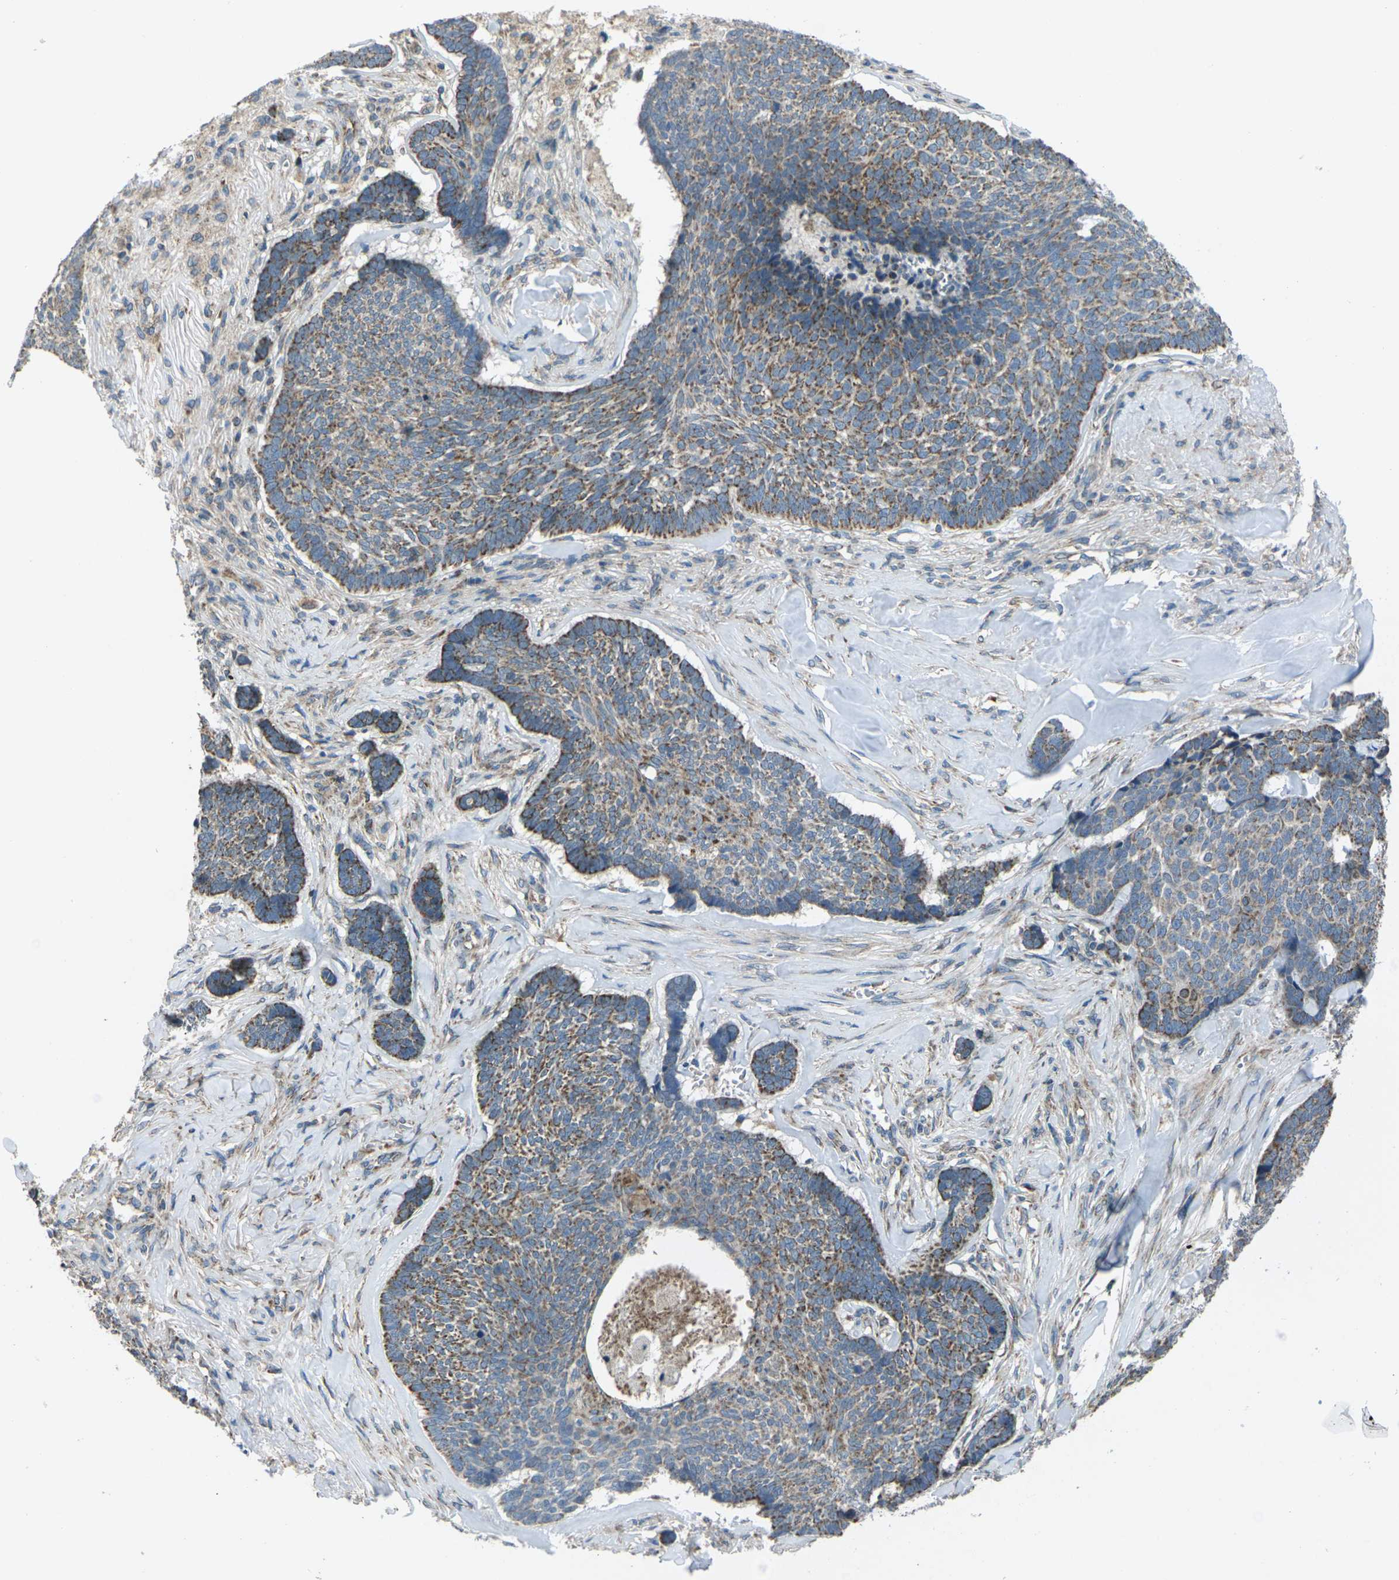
{"staining": {"intensity": "weak", "quantity": ">75%", "location": "cytoplasmic/membranous"}, "tissue": "skin cancer", "cell_type": "Tumor cells", "image_type": "cancer", "snomed": [{"axis": "morphology", "description": "Basal cell carcinoma"}, {"axis": "topography", "description": "Skin"}], "caption": "An image of skin basal cell carcinoma stained for a protein shows weak cytoplasmic/membranous brown staining in tumor cells.", "gene": "TMEM120B", "patient": {"sex": "male", "age": 84}}